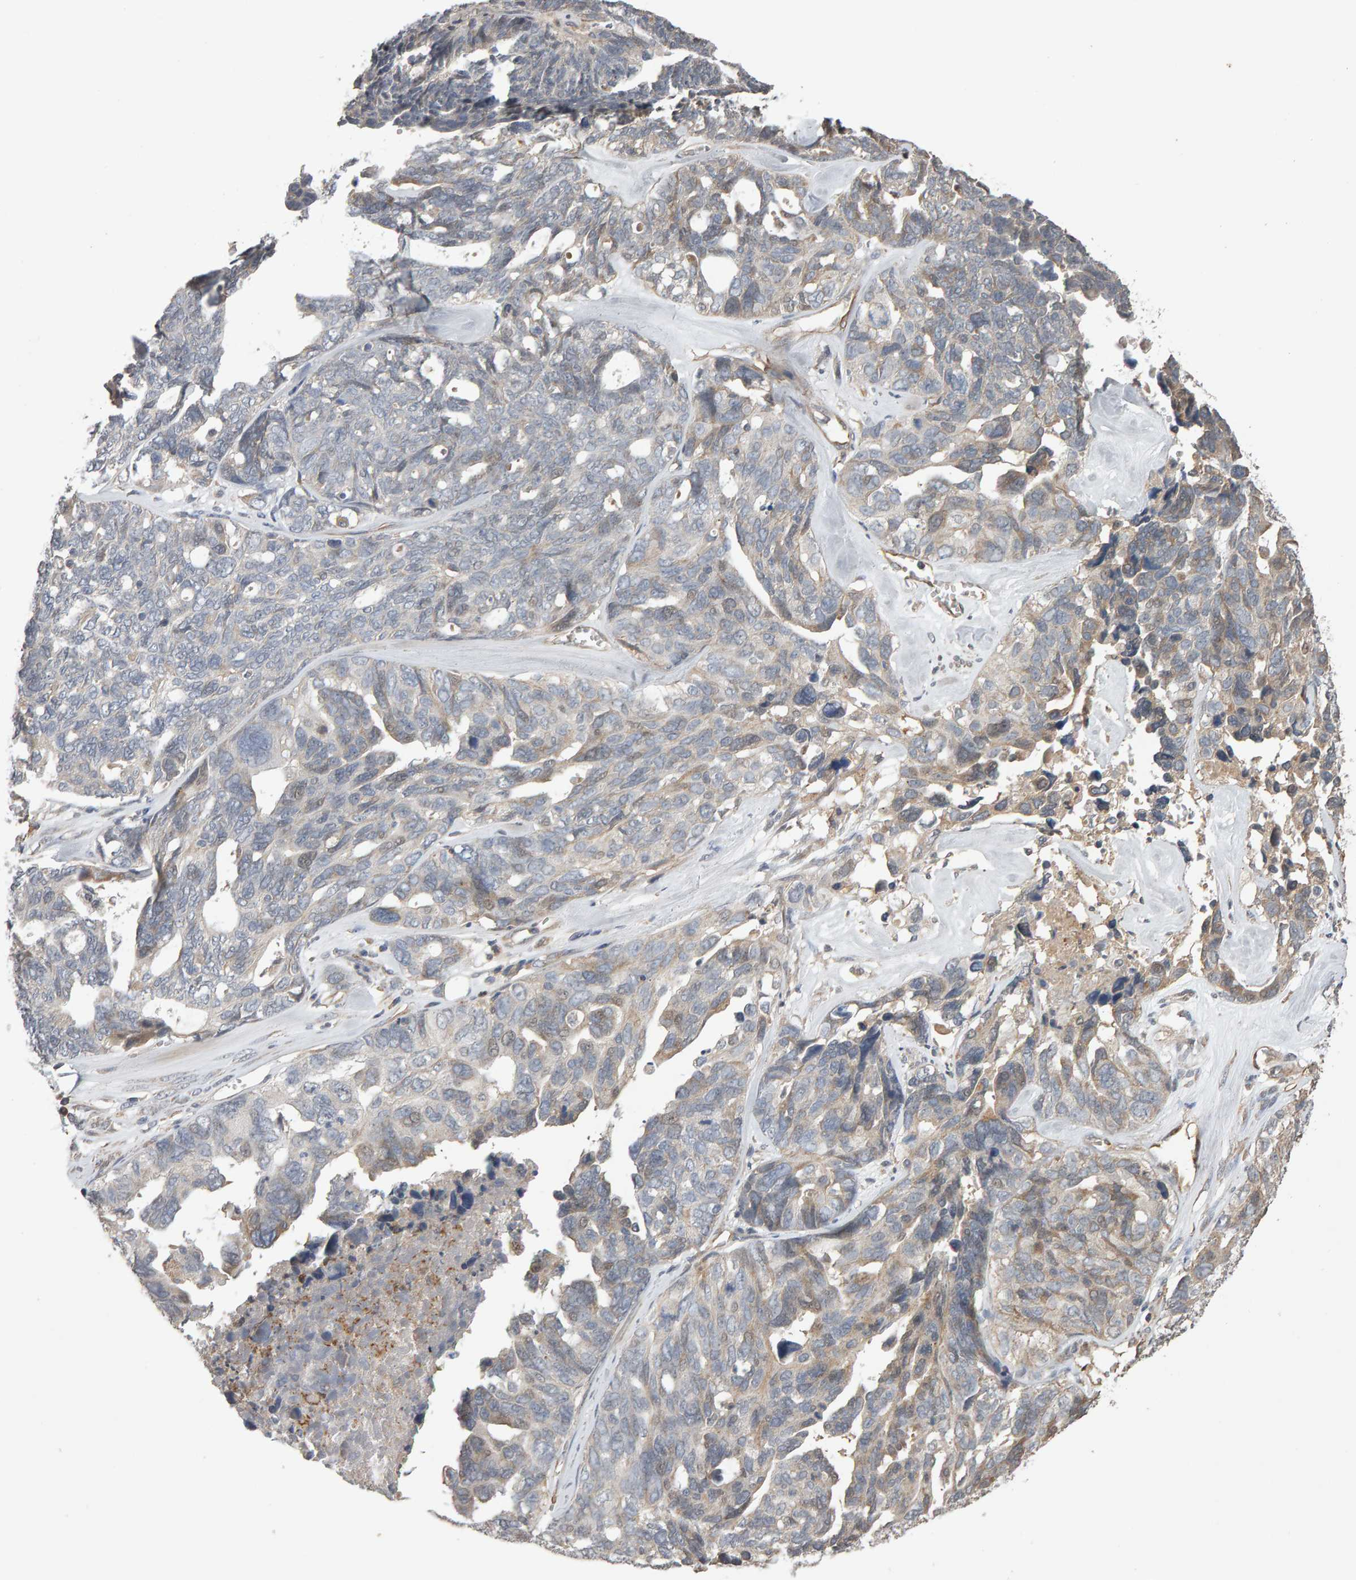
{"staining": {"intensity": "weak", "quantity": "<25%", "location": "cytoplasmic/membranous"}, "tissue": "ovarian cancer", "cell_type": "Tumor cells", "image_type": "cancer", "snomed": [{"axis": "morphology", "description": "Cystadenocarcinoma, serous, NOS"}, {"axis": "topography", "description": "Ovary"}], "caption": "A histopathology image of ovarian cancer (serous cystadenocarcinoma) stained for a protein demonstrates no brown staining in tumor cells.", "gene": "COASY", "patient": {"sex": "female", "age": 79}}